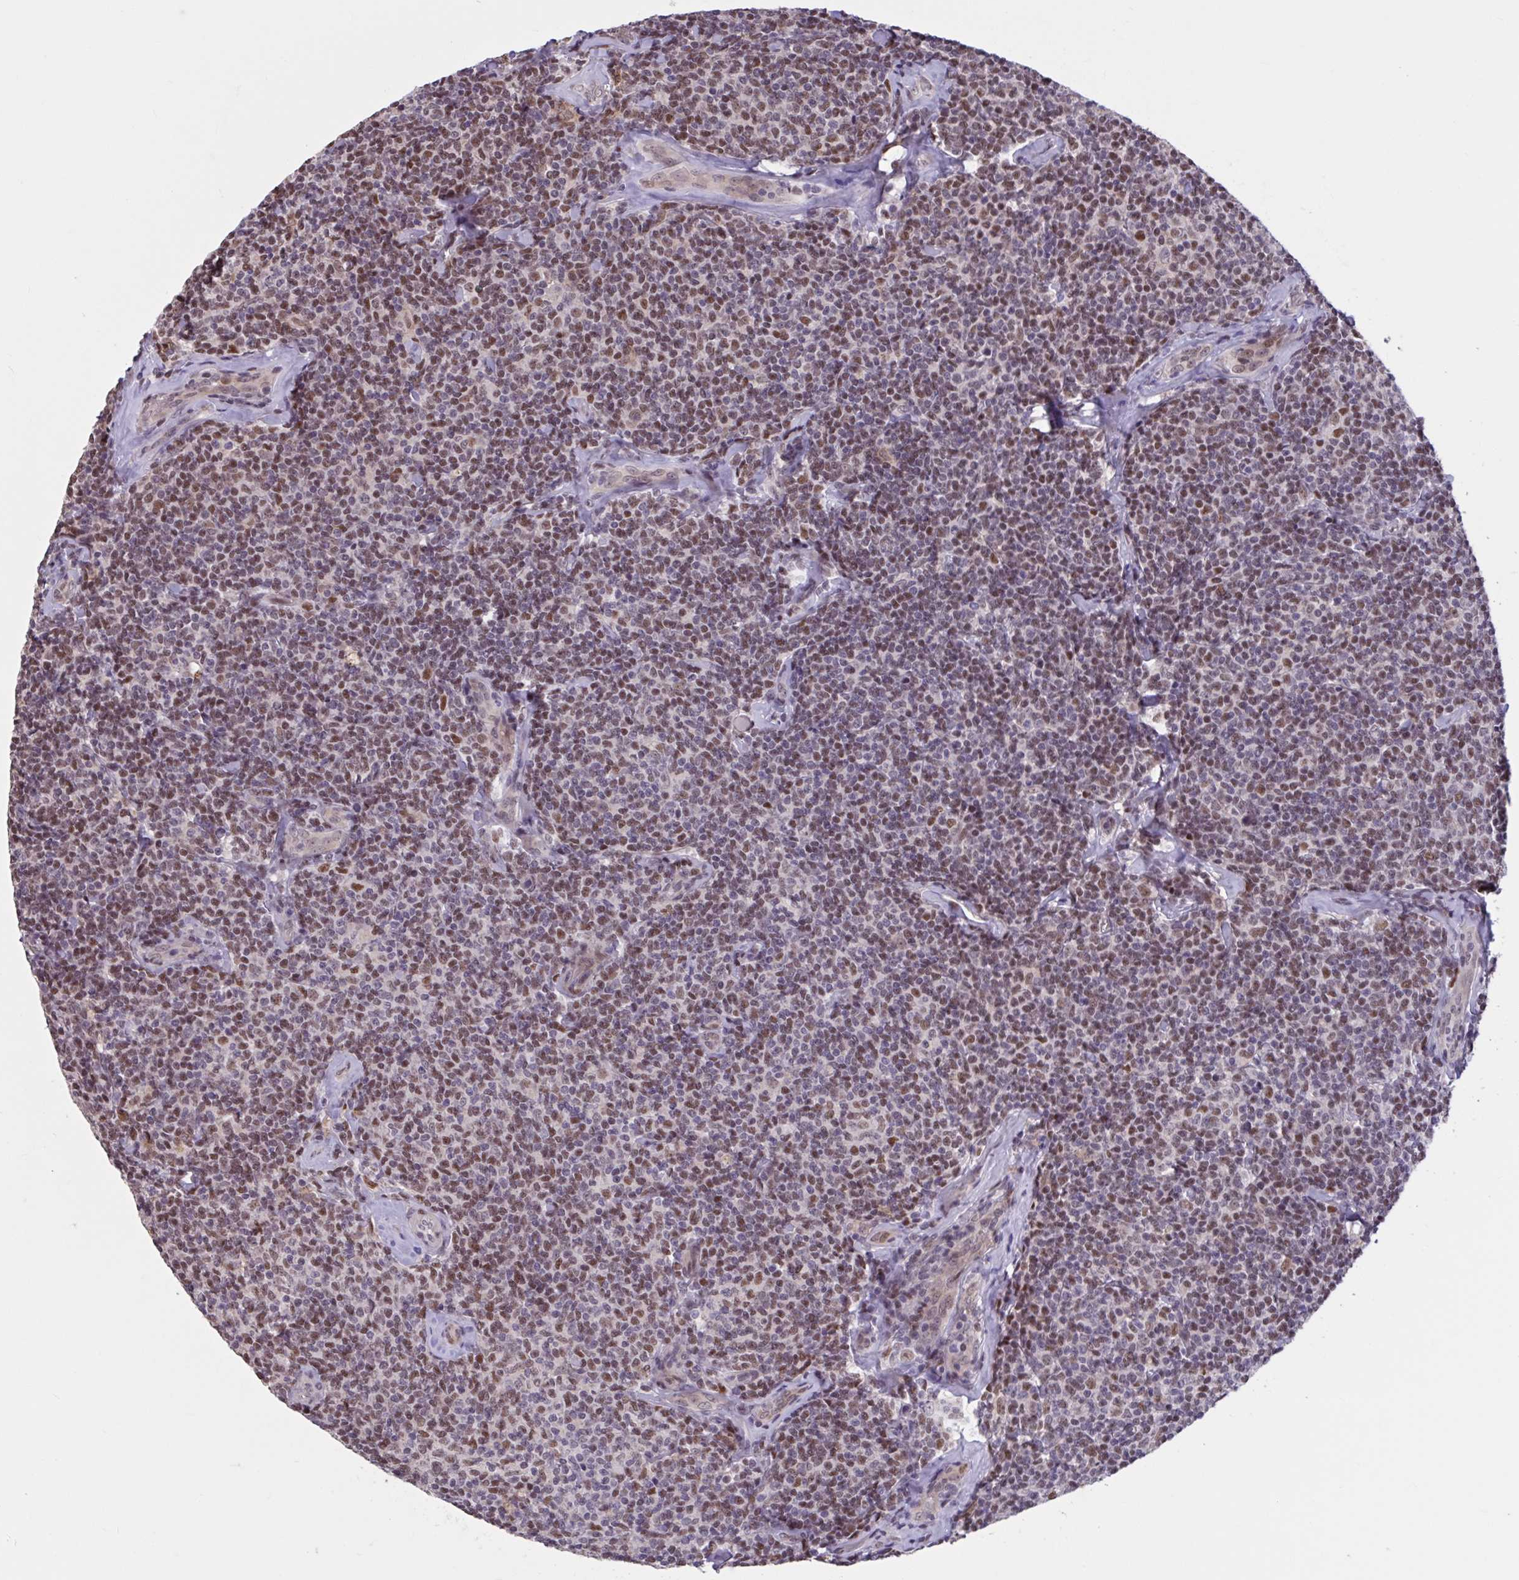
{"staining": {"intensity": "moderate", "quantity": ">75%", "location": "nuclear"}, "tissue": "lymphoma", "cell_type": "Tumor cells", "image_type": "cancer", "snomed": [{"axis": "morphology", "description": "Malignant lymphoma, non-Hodgkin's type, Low grade"}, {"axis": "topography", "description": "Lymph node"}], "caption": "High-power microscopy captured an immunohistochemistry (IHC) micrograph of malignant lymphoma, non-Hodgkin's type (low-grade), revealing moderate nuclear staining in about >75% of tumor cells.", "gene": "ZNF414", "patient": {"sex": "female", "age": 56}}